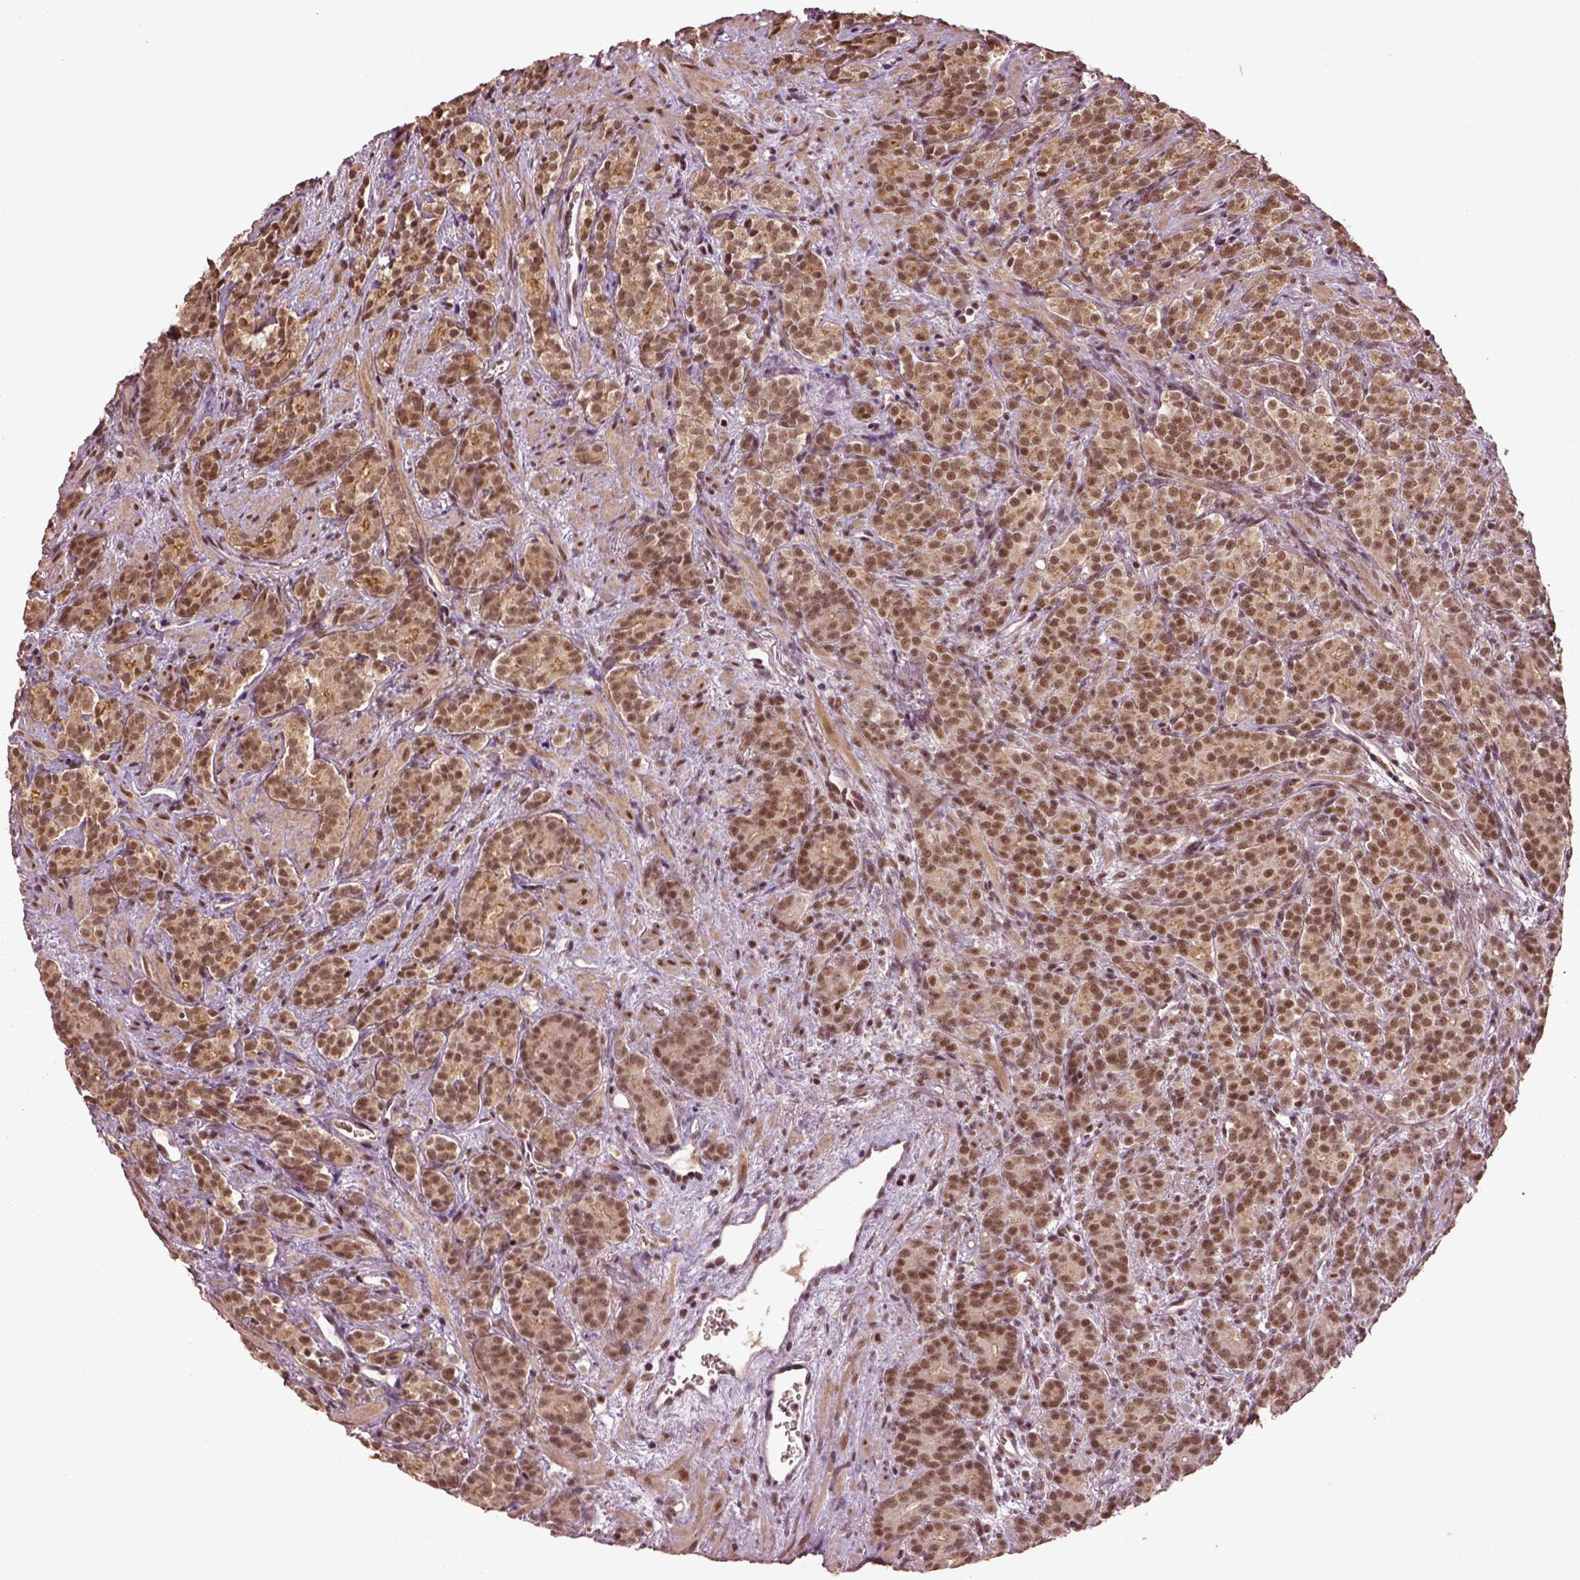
{"staining": {"intensity": "moderate", "quantity": ">75%", "location": "nuclear"}, "tissue": "prostate cancer", "cell_type": "Tumor cells", "image_type": "cancer", "snomed": [{"axis": "morphology", "description": "Adenocarcinoma, High grade"}, {"axis": "topography", "description": "Prostate"}], "caption": "Immunohistochemical staining of prostate high-grade adenocarcinoma exhibits moderate nuclear protein expression in approximately >75% of tumor cells. Using DAB (3,3'-diaminobenzidine) (brown) and hematoxylin (blue) stains, captured at high magnification using brightfield microscopy.", "gene": "BRD9", "patient": {"sex": "male", "age": 84}}